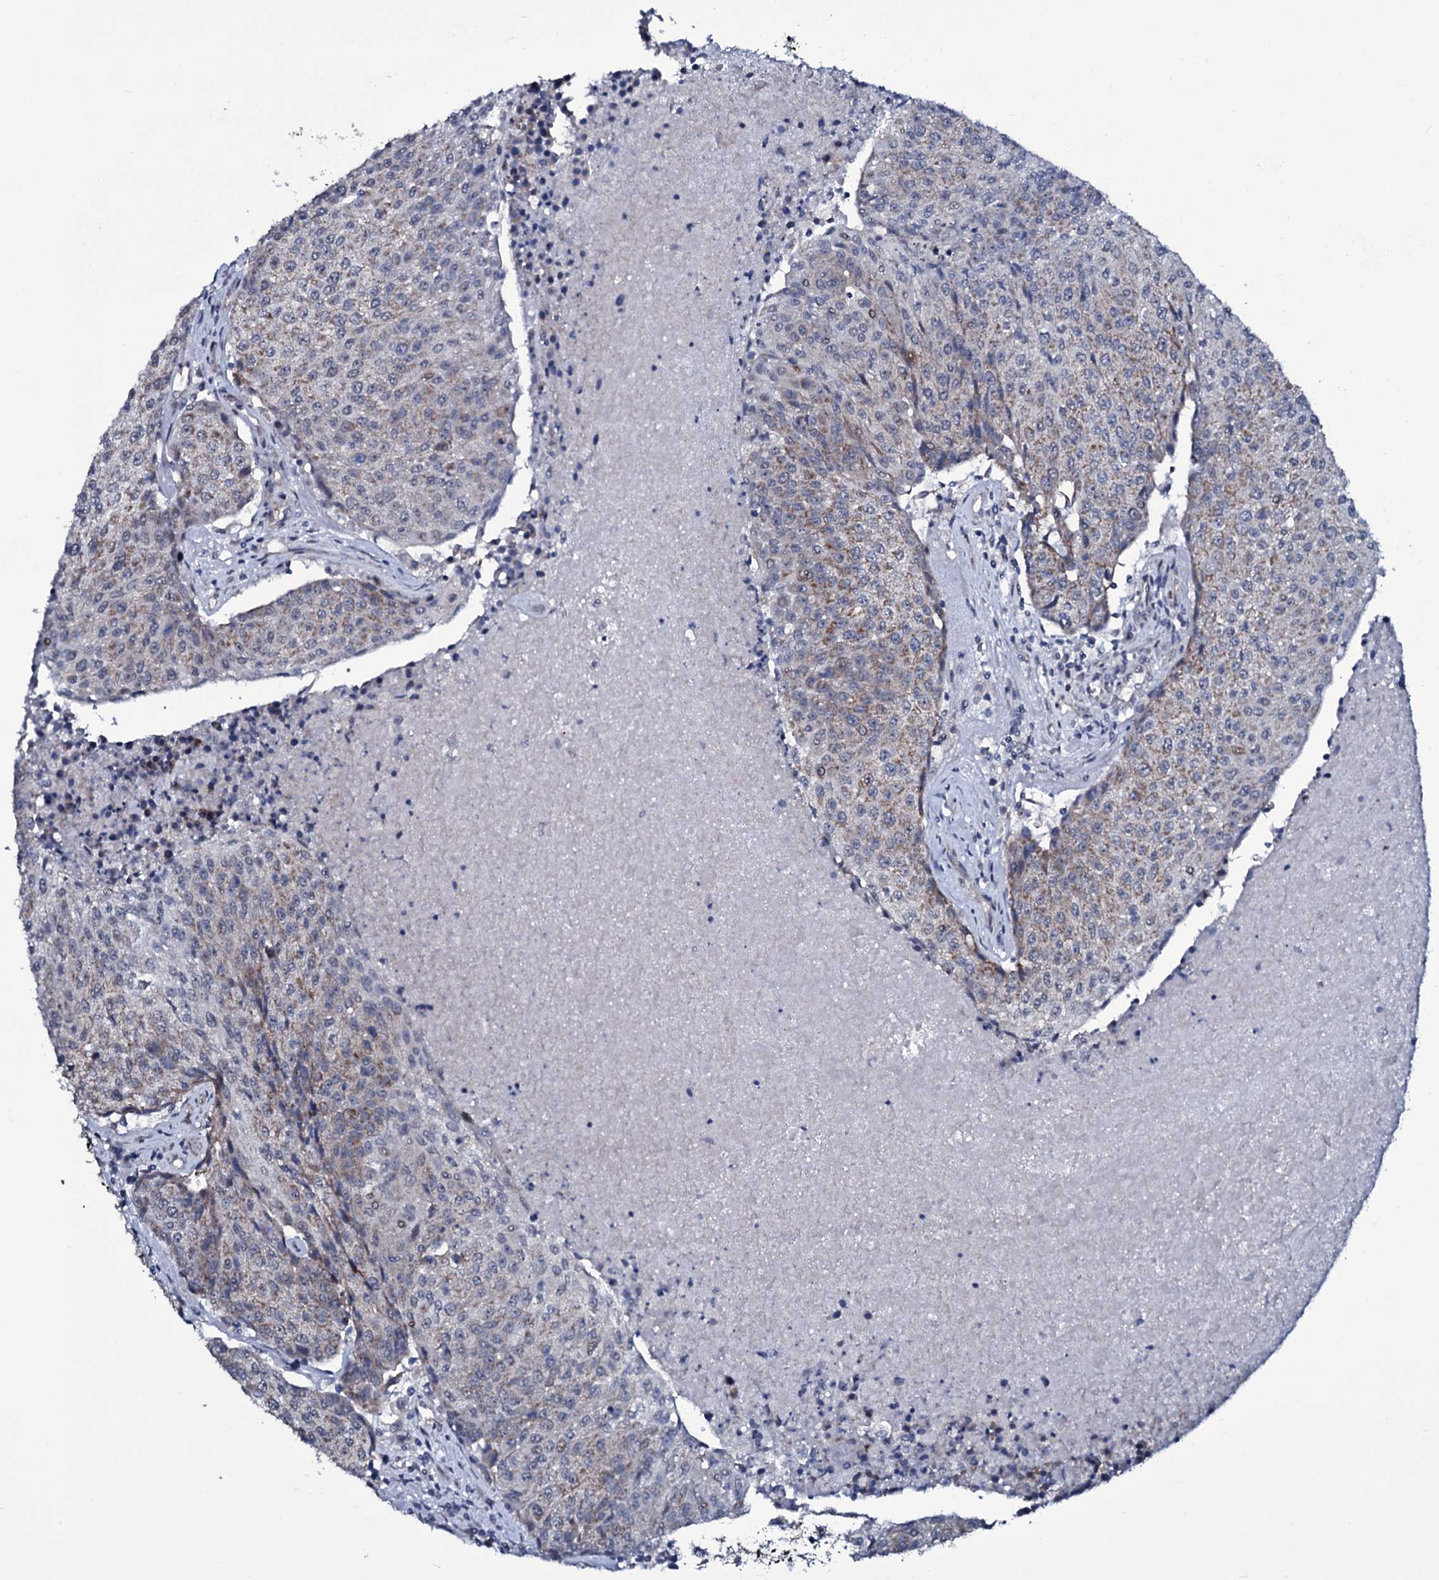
{"staining": {"intensity": "weak", "quantity": ">75%", "location": "cytoplasmic/membranous"}, "tissue": "urothelial cancer", "cell_type": "Tumor cells", "image_type": "cancer", "snomed": [{"axis": "morphology", "description": "Urothelial carcinoma, High grade"}, {"axis": "topography", "description": "Urinary bladder"}], "caption": "Weak cytoplasmic/membranous protein positivity is present in approximately >75% of tumor cells in urothelial cancer. (DAB (3,3'-diaminobenzidine) = brown stain, brightfield microscopy at high magnification).", "gene": "WIPF3", "patient": {"sex": "female", "age": 85}}